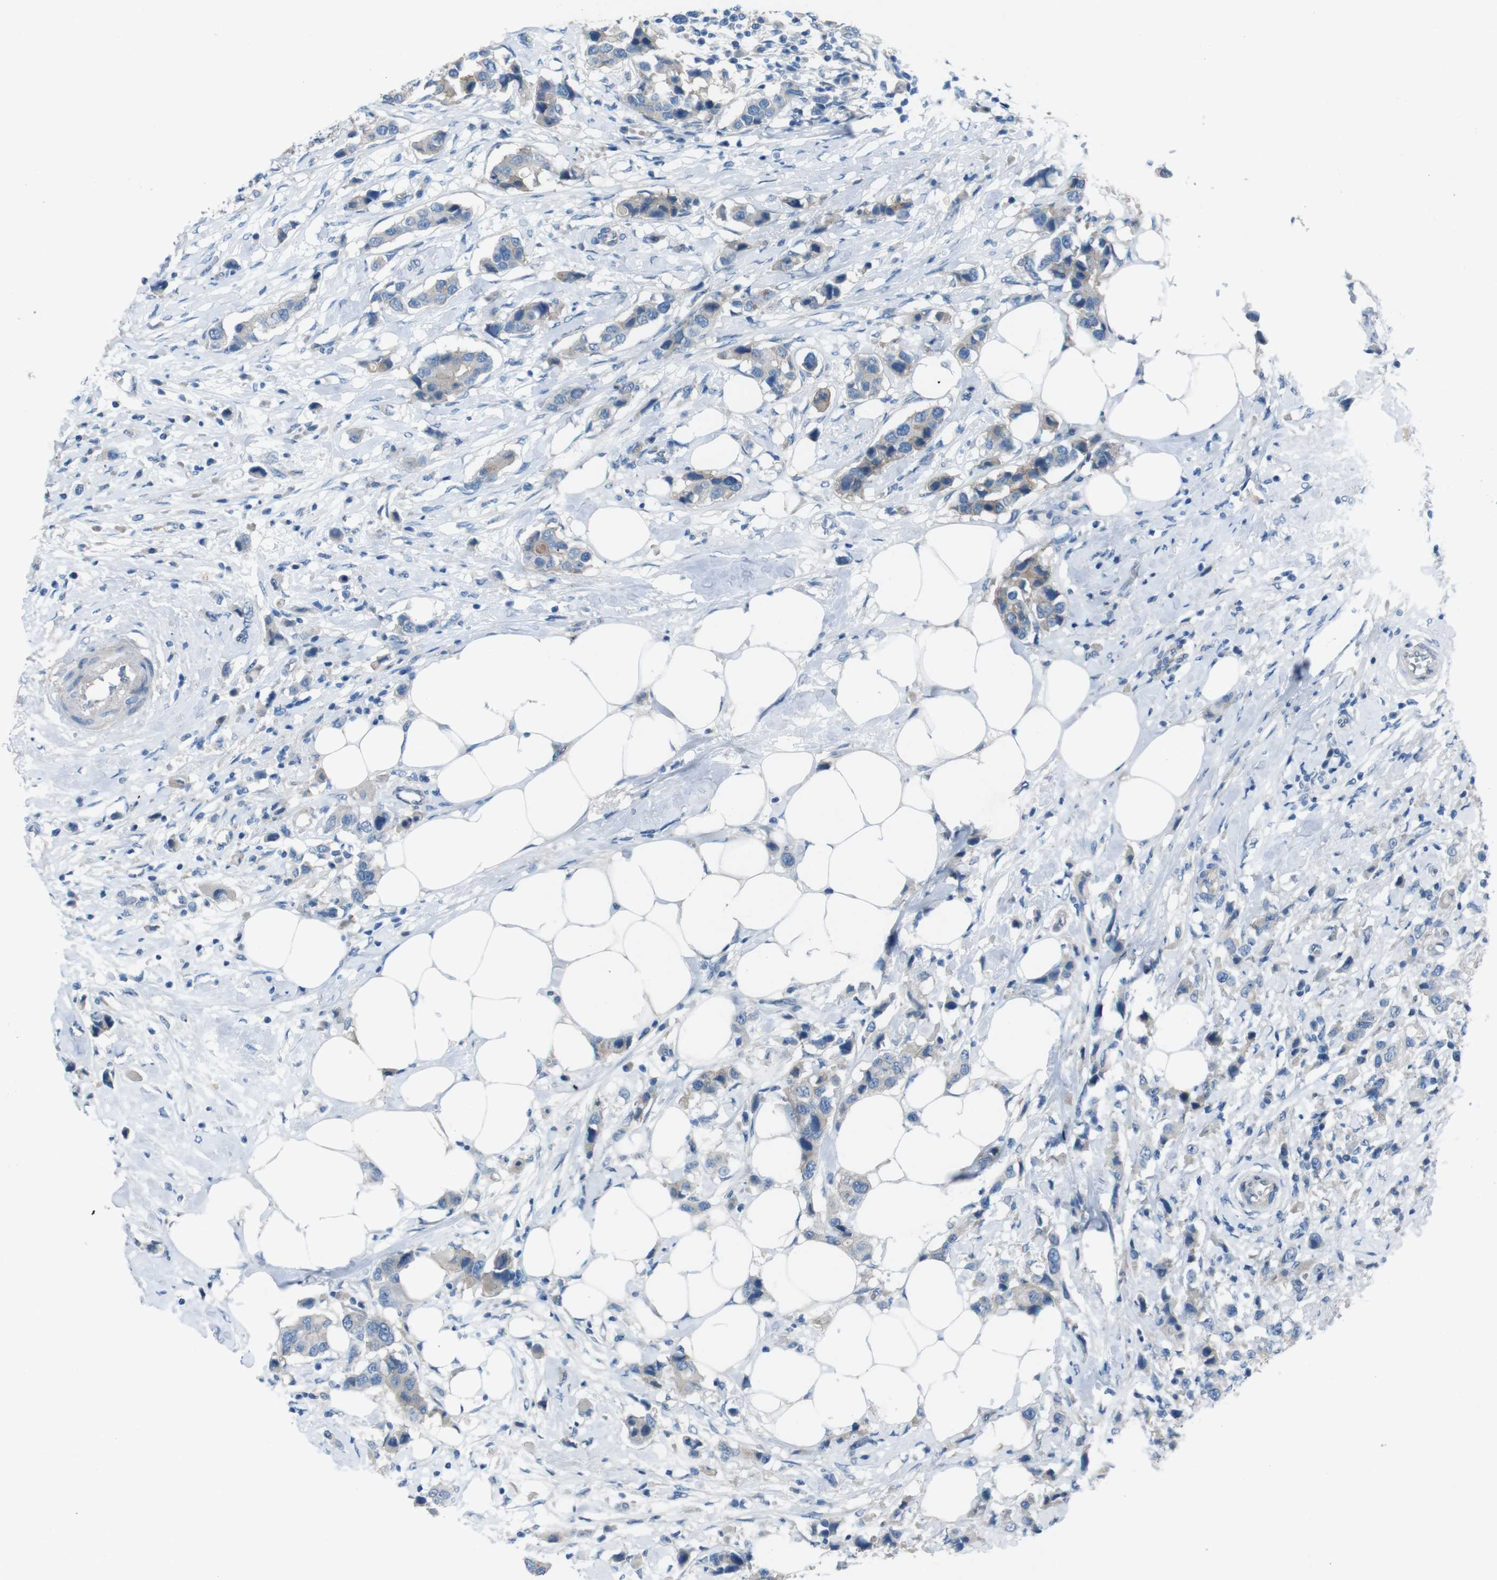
{"staining": {"intensity": "weak", "quantity": "<25%", "location": "cytoplasmic/membranous"}, "tissue": "breast cancer", "cell_type": "Tumor cells", "image_type": "cancer", "snomed": [{"axis": "morphology", "description": "Normal tissue, NOS"}, {"axis": "morphology", "description": "Duct carcinoma"}, {"axis": "topography", "description": "Breast"}], "caption": "Immunohistochemical staining of human breast intraductal carcinoma reveals no significant staining in tumor cells.", "gene": "PVR", "patient": {"sex": "female", "age": 50}}